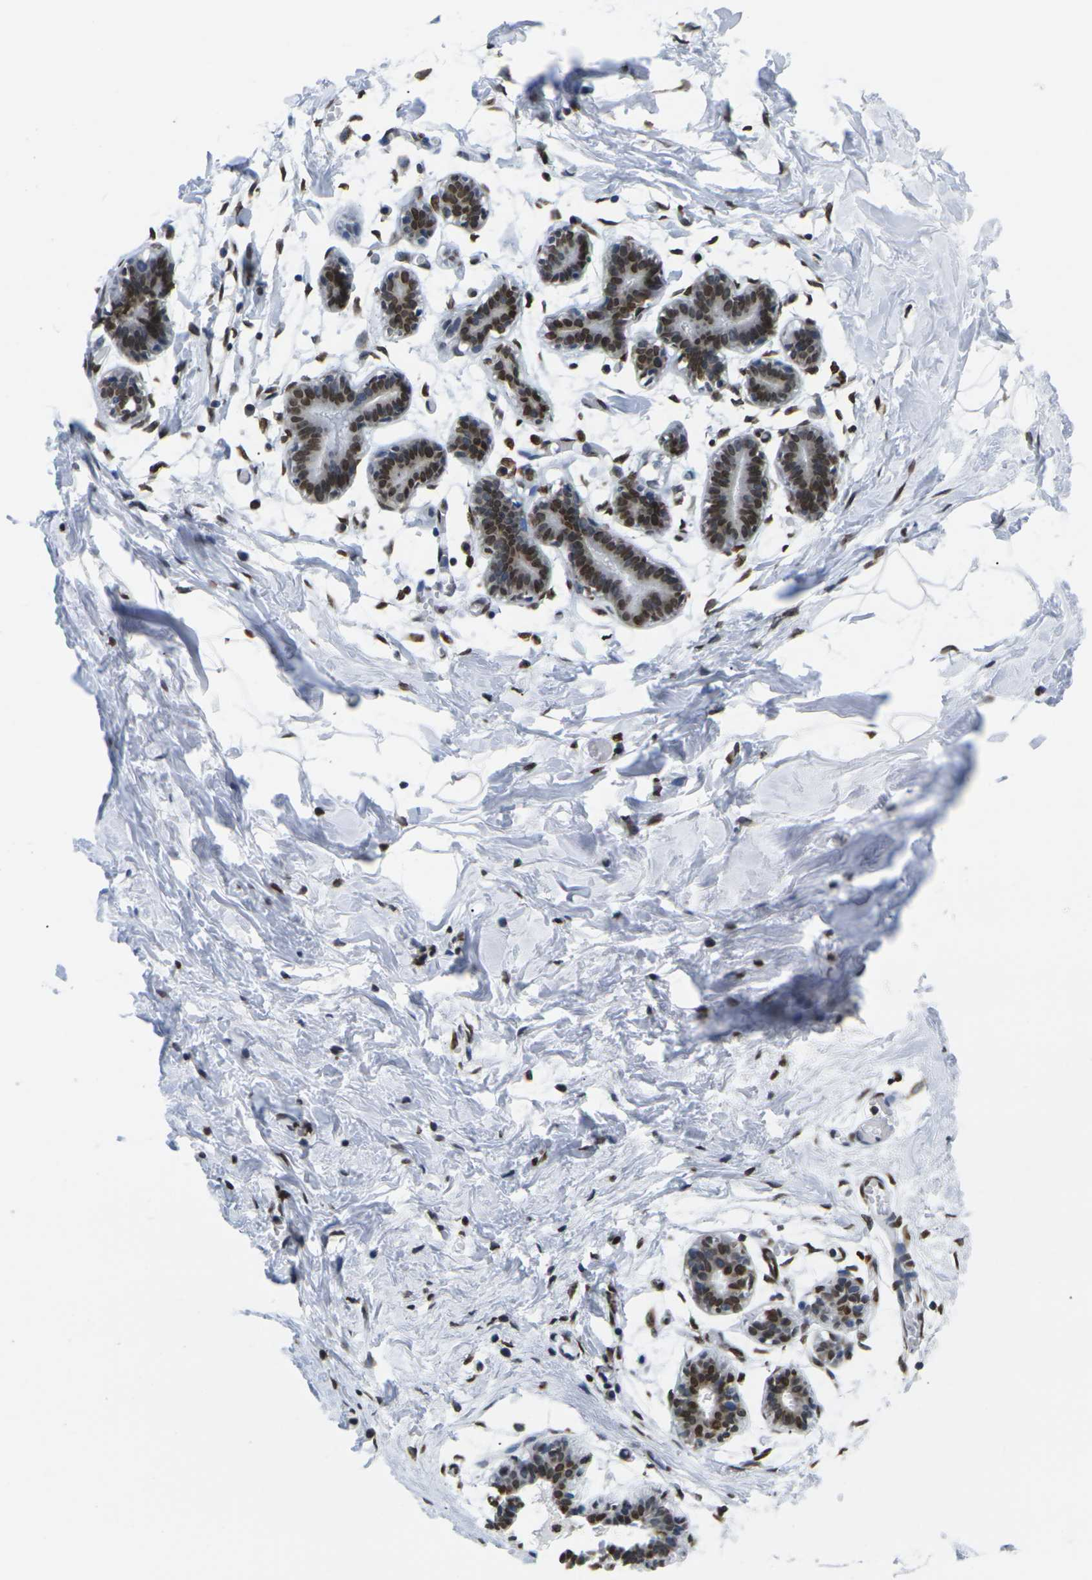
{"staining": {"intensity": "moderate", "quantity": ">75%", "location": "nuclear"}, "tissue": "breast", "cell_type": "Adipocytes", "image_type": "normal", "snomed": [{"axis": "morphology", "description": "Normal tissue, NOS"}, {"axis": "topography", "description": "Breast"}], "caption": "Breast was stained to show a protein in brown. There is medium levels of moderate nuclear staining in approximately >75% of adipocytes.", "gene": "H2AC21", "patient": {"sex": "female", "age": 27}}